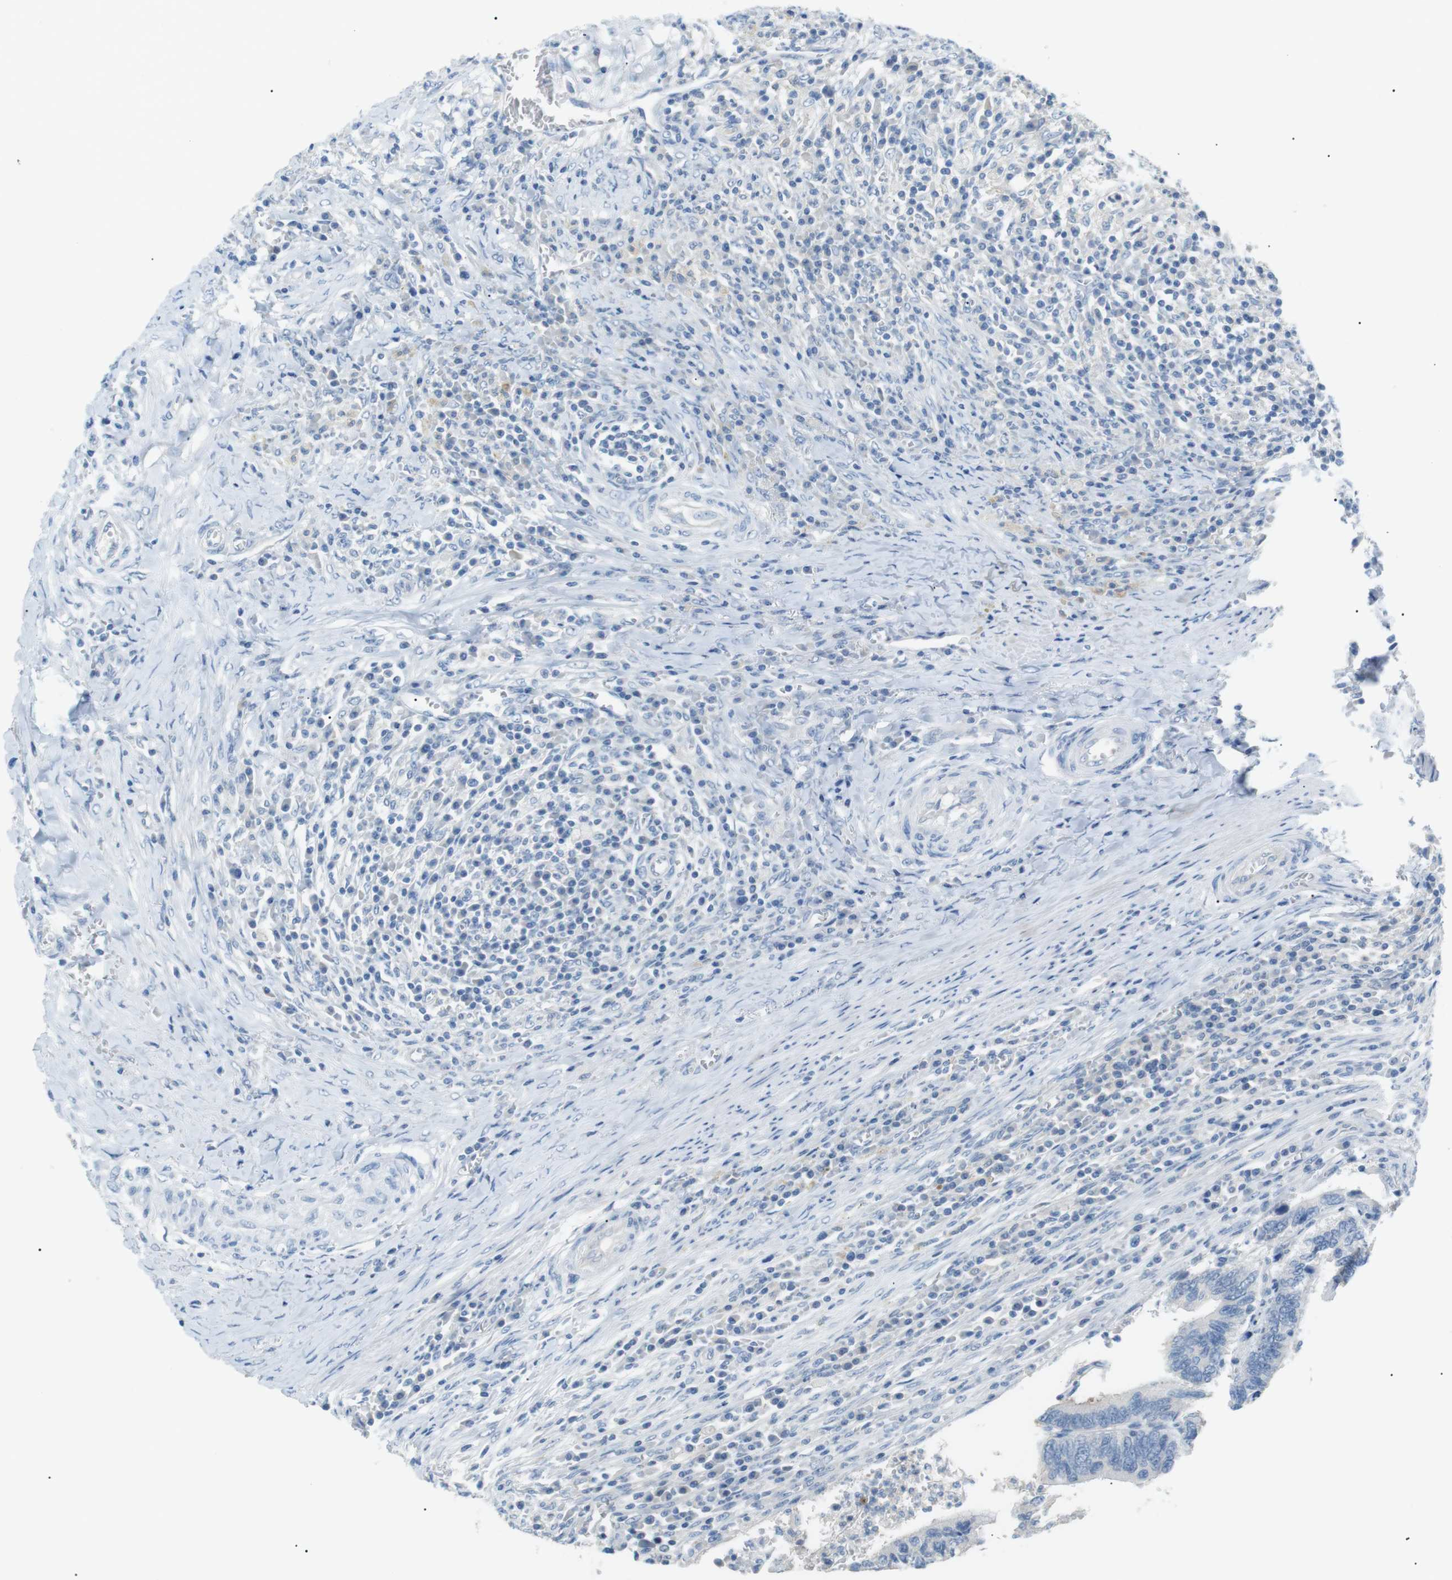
{"staining": {"intensity": "negative", "quantity": "none", "location": "none"}, "tissue": "colorectal cancer", "cell_type": "Tumor cells", "image_type": "cancer", "snomed": [{"axis": "morphology", "description": "Adenocarcinoma, NOS"}, {"axis": "topography", "description": "Colon"}], "caption": "This is a photomicrograph of immunohistochemistry staining of colorectal cancer (adenocarcinoma), which shows no expression in tumor cells. Brightfield microscopy of immunohistochemistry (IHC) stained with DAB (3,3'-diaminobenzidine) (brown) and hematoxylin (blue), captured at high magnification.", "gene": "CDH26", "patient": {"sex": "male", "age": 72}}